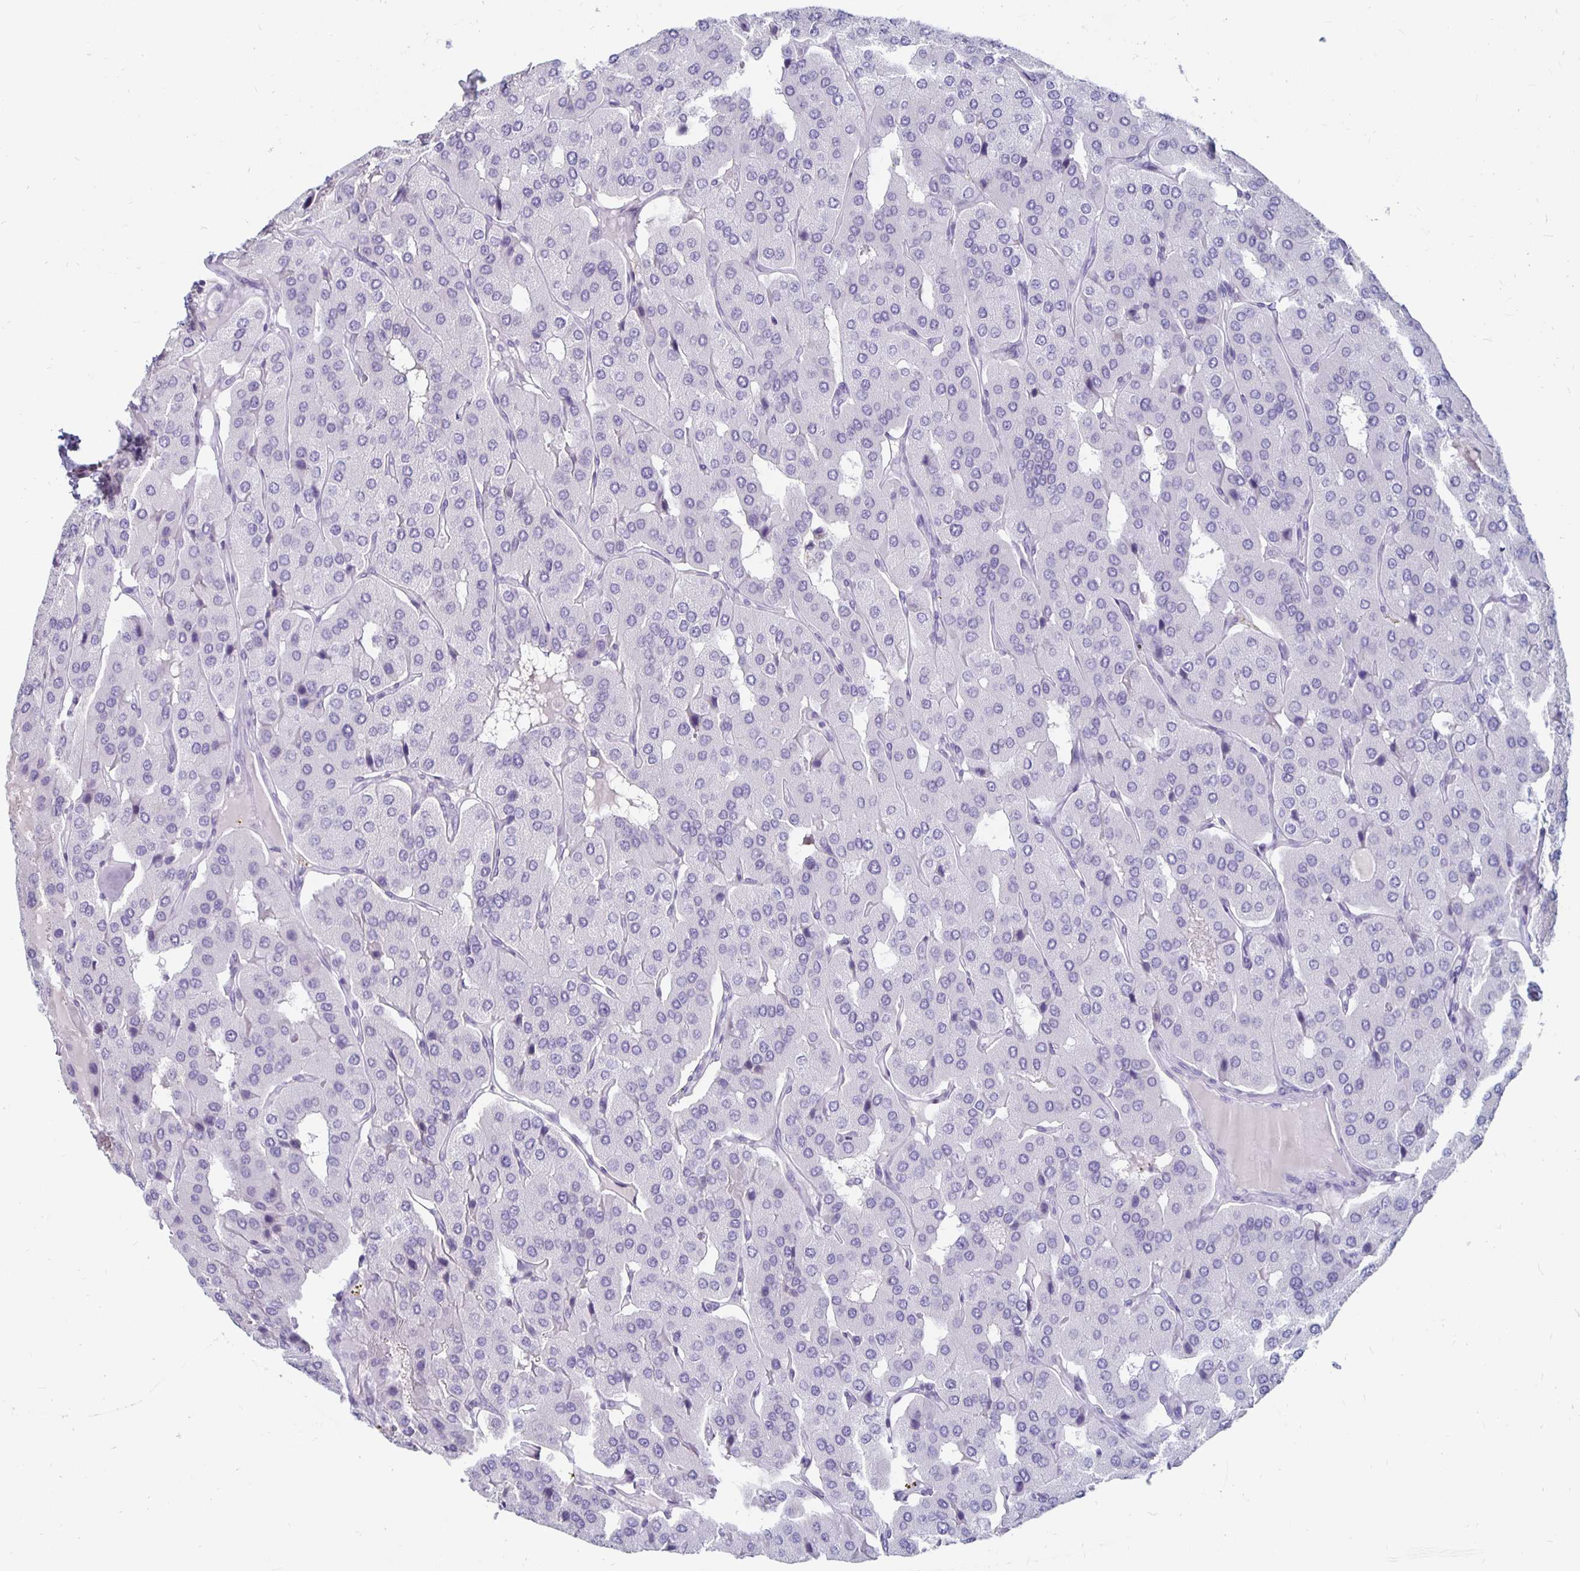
{"staining": {"intensity": "negative", "quantity": "none", "location": "none"}, "tissue": "parathyroid gland", "cell_type": "Glandular cells", "image_type": "normal", "snomed": [{"axis": "morphology", "description": "Normal tissue, NOS"}, {"axis": "morphology", "description": "Adenoma, NOS"}, {"axis": "topography", "description": "Parathyroid gland"}], "caption": "This is an immunohistochemistry image of benign human parathyroid gland. There is no expression in glandular cells.", "gene": "KCNQ2", "patient": {"sex": "female", "age": 86}}